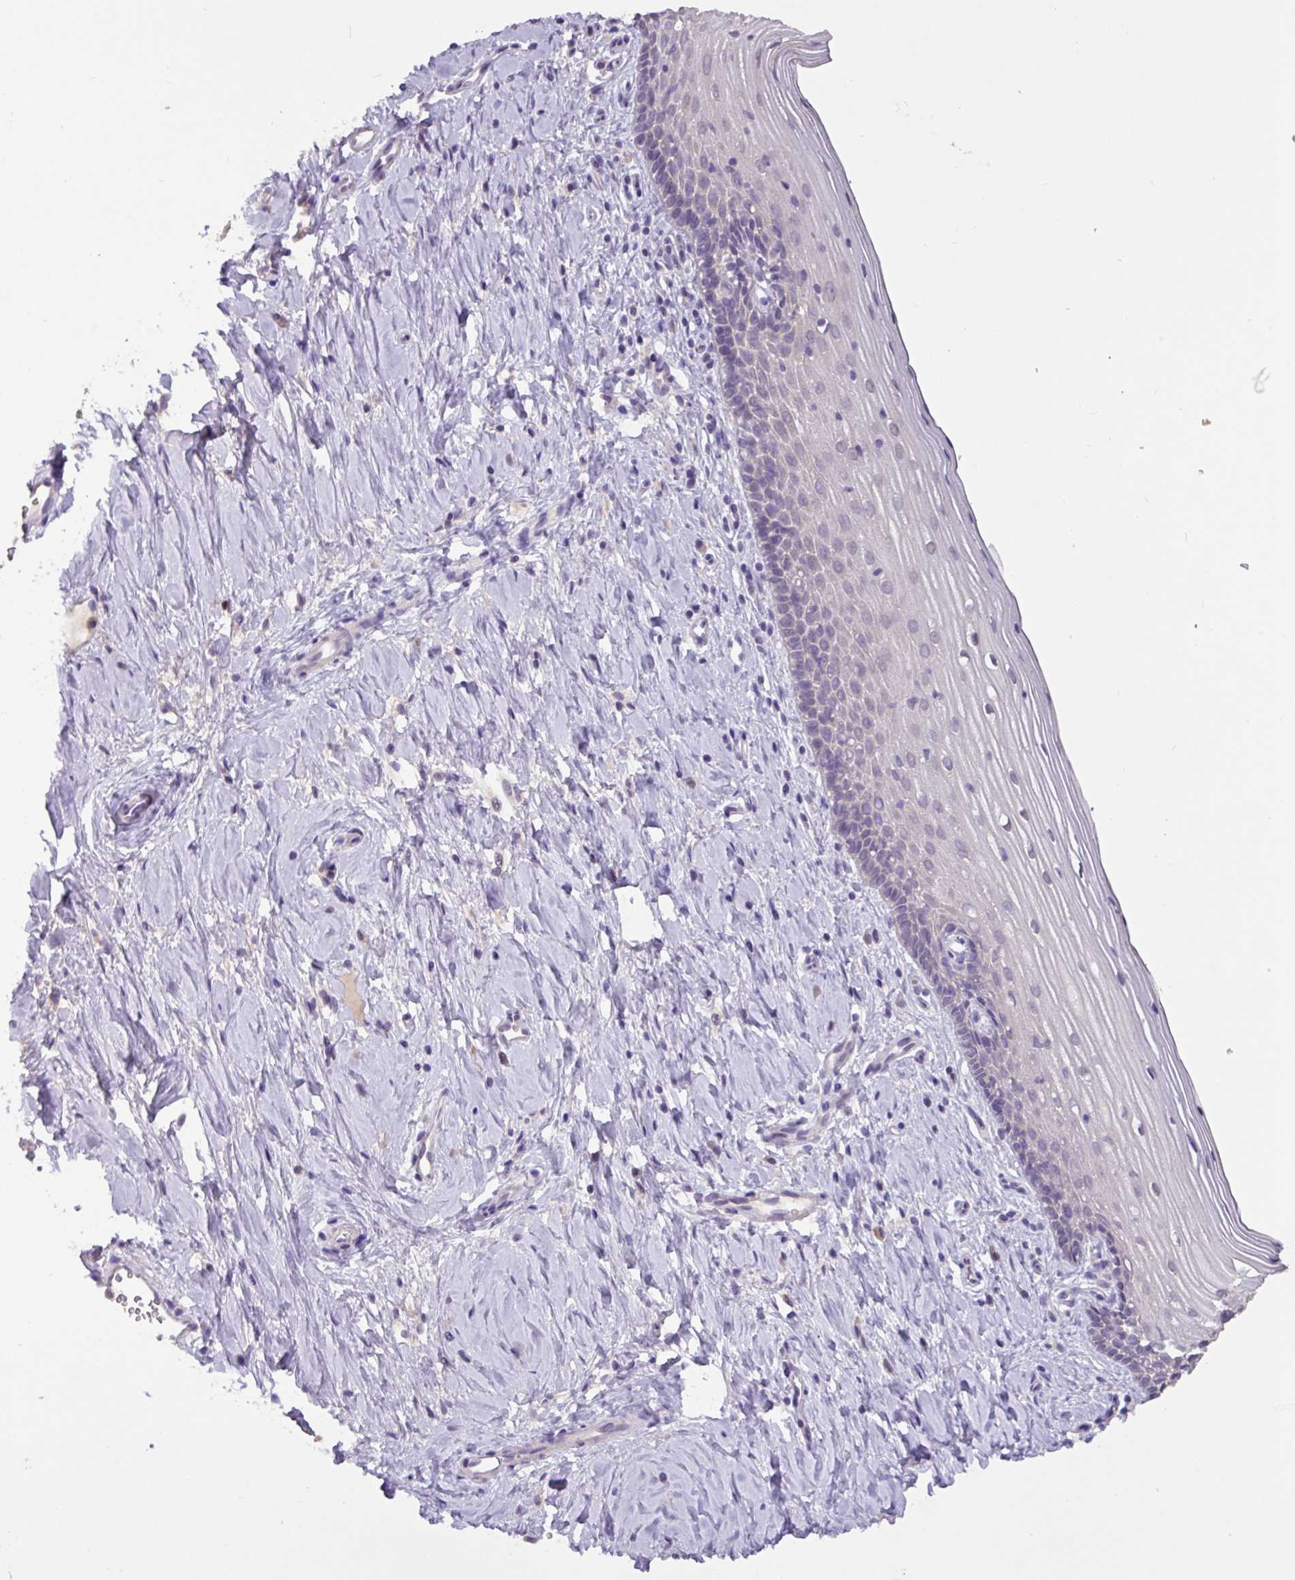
{"staining": {"intensity": "strong", "quantity": ">75%", "location": "nuclear"}, "tissue": "cervix", "cell_type": "Glandular cells", "image_type": "normal", "snomed": [{"axis": "morphology", "description": "Normal tissue, NOS"}, {"axis": "topography", "description": "Cervix"}], "caption": "Glandular cells demonstrate high levels of strong nuclear expression in approximately >75% of cells in unremarkable cervix. (Stains: DAB in brown, nuclei in blue, Microscopy: brightfield microscopy at high magnification).", "gene": "PAX8", "patient": {"sex": "female", "age": 44}}